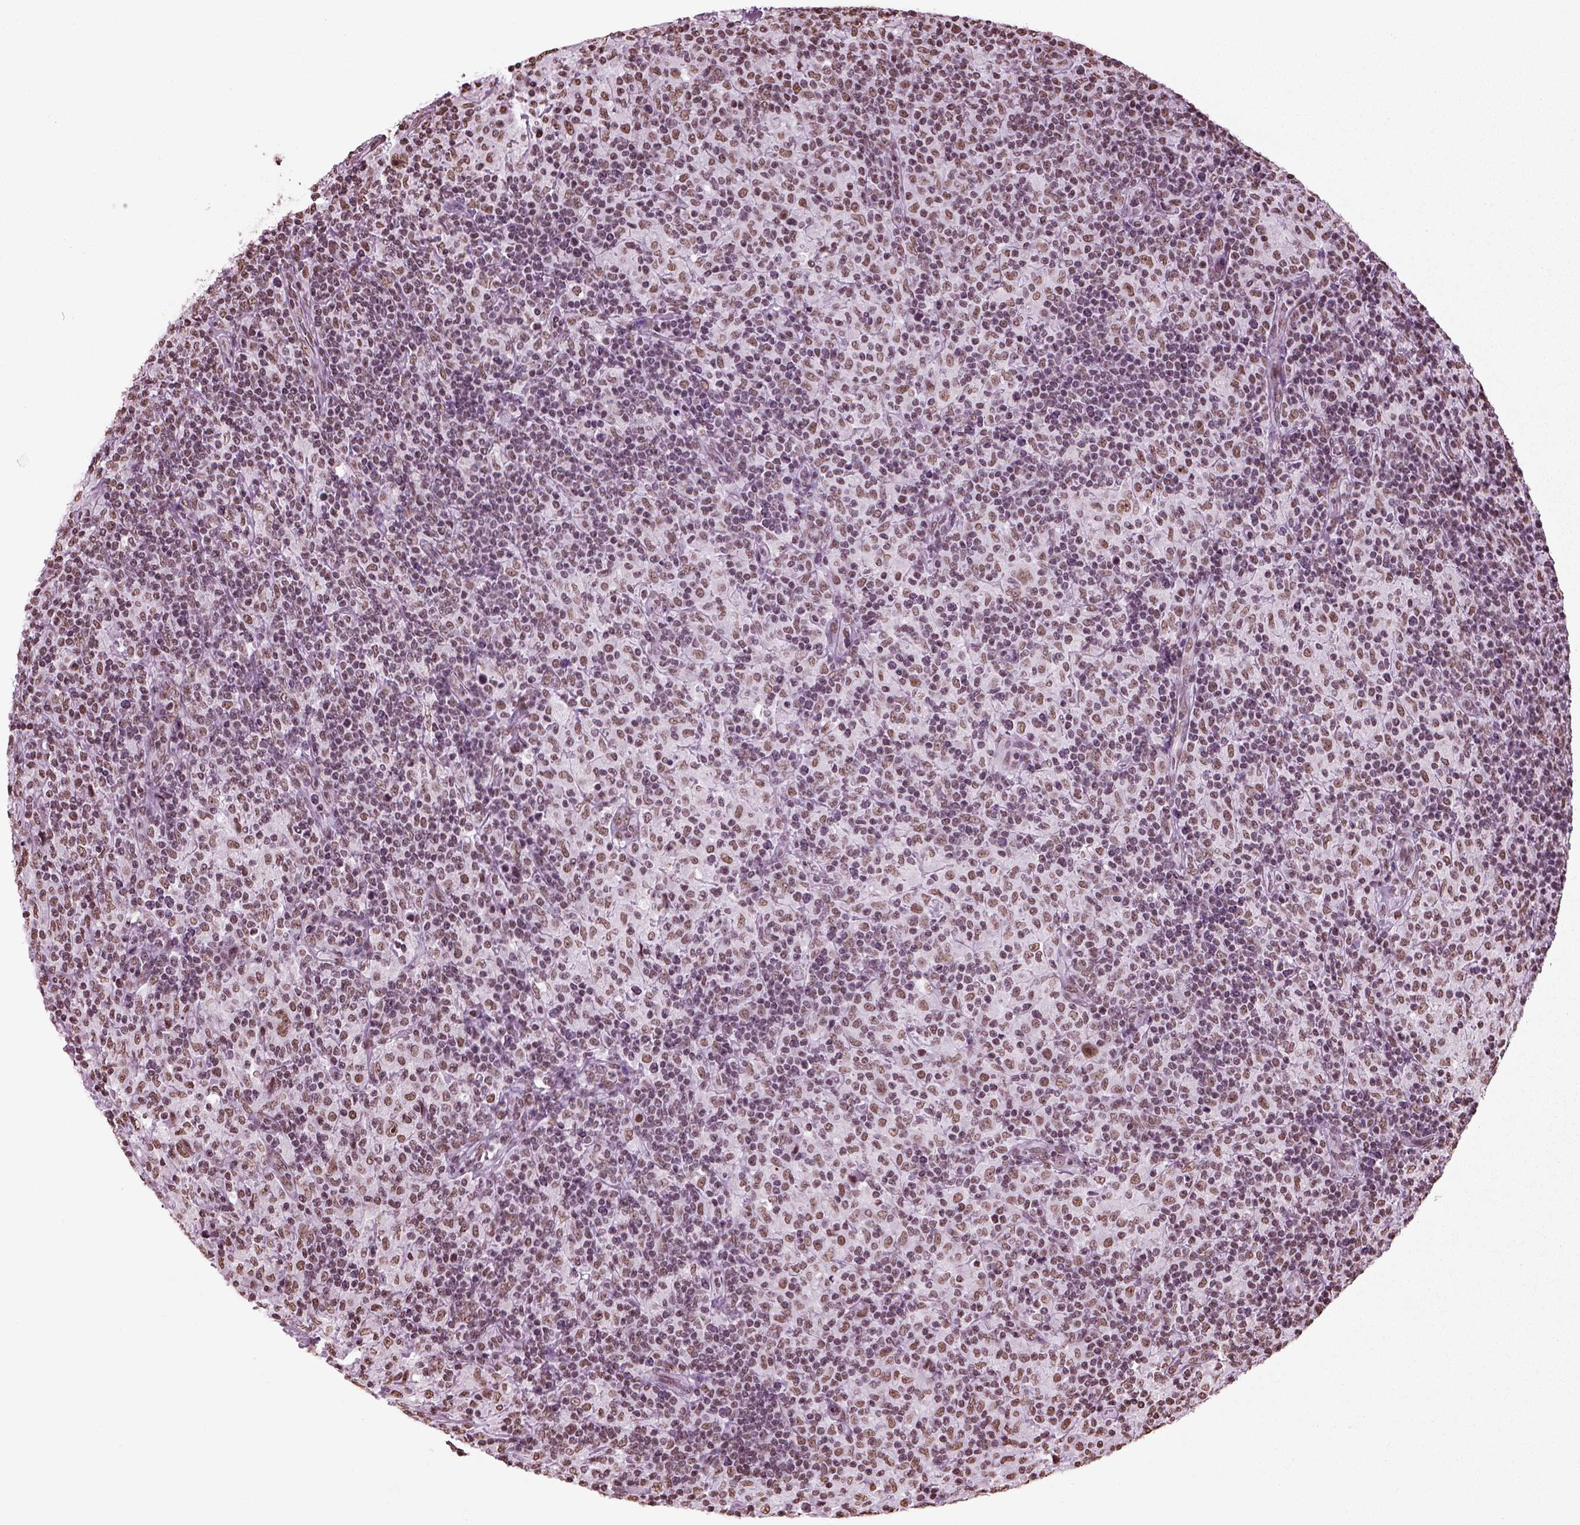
{"staining": {"intensity": "moderate", "quantity": ">75%", "location": "nuclear"}, "tissue": "lymphoma", "cell_type": "Tumor cells", "image_type": "cancer", "snomed": [{"axis": "morphology", "description": "Hodgkin's disease, NOS"}, {"axis": "topography", "description": "Lymph node"}], "caption": "A brown stain labels moderate nuclear staining of a protein in human lymphoma tumor cells.", "gene": "POLR1H", "patient": {"sex": "male", "age": 70}}